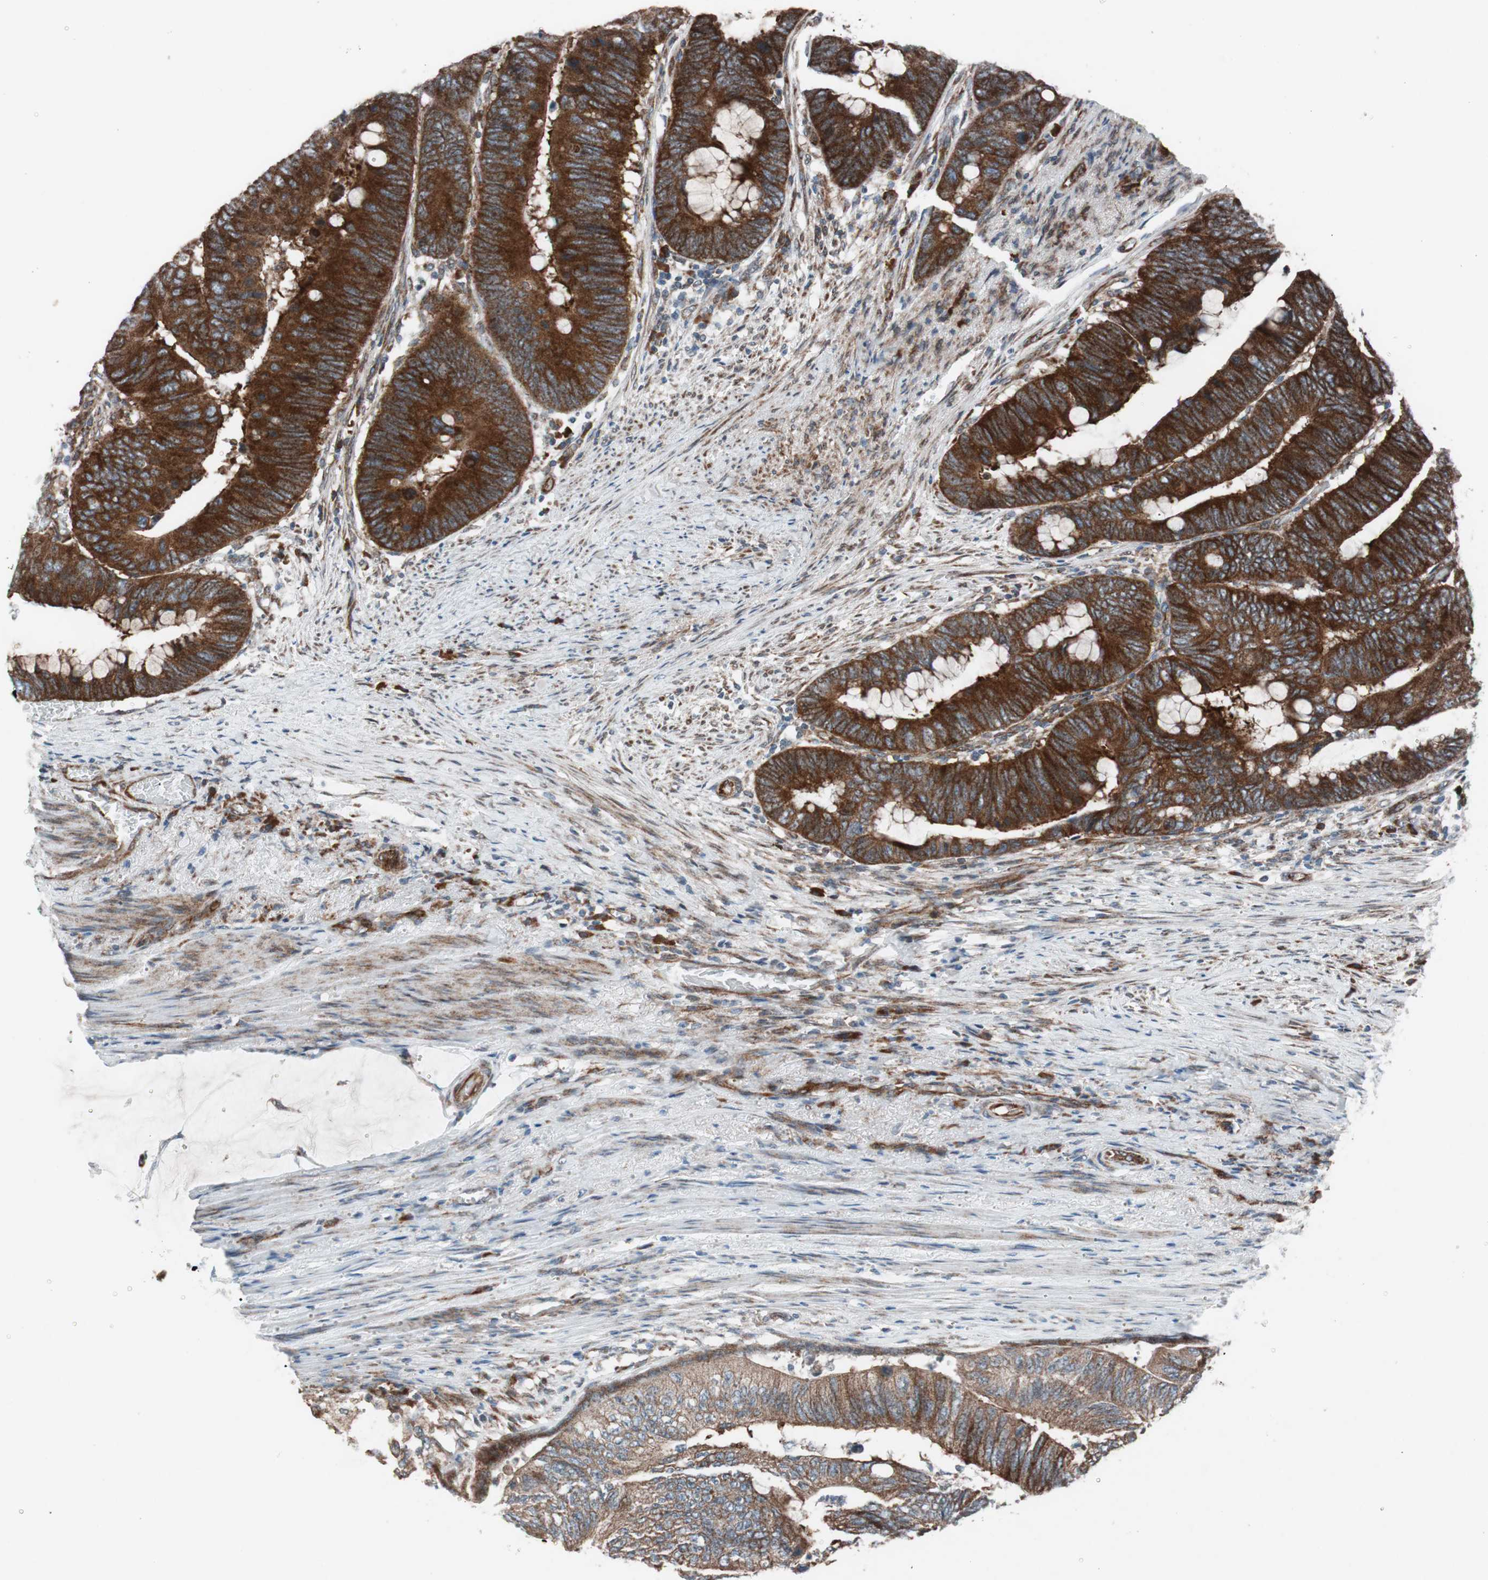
{"staining": {"intensity": "strong", "quantity": ">75%", "location": "cytoplasmic/membranous"}, "tissue": "colorectal cancer", "cell_type": "Tumor cells", "image_type": "cancer", "snomed": [{"axis": "morphology", "description": "Normal tissue, NOS"}, {"axis": "morphology", "description": "Adenocarcinoma, NOS"}, {"axis": "topography", "description": "Rectum"}, {"axis": "topography", "description": "Peripheral nerve tissue"}], "caption": "Human colorectal cancer stained for a protein (brown) exhibits strong cytoplasmic/membranous positive positivity in about >75% of tumor cells.", "gene": "CCL14", "patient": {"sex": "male", "age": 92}}